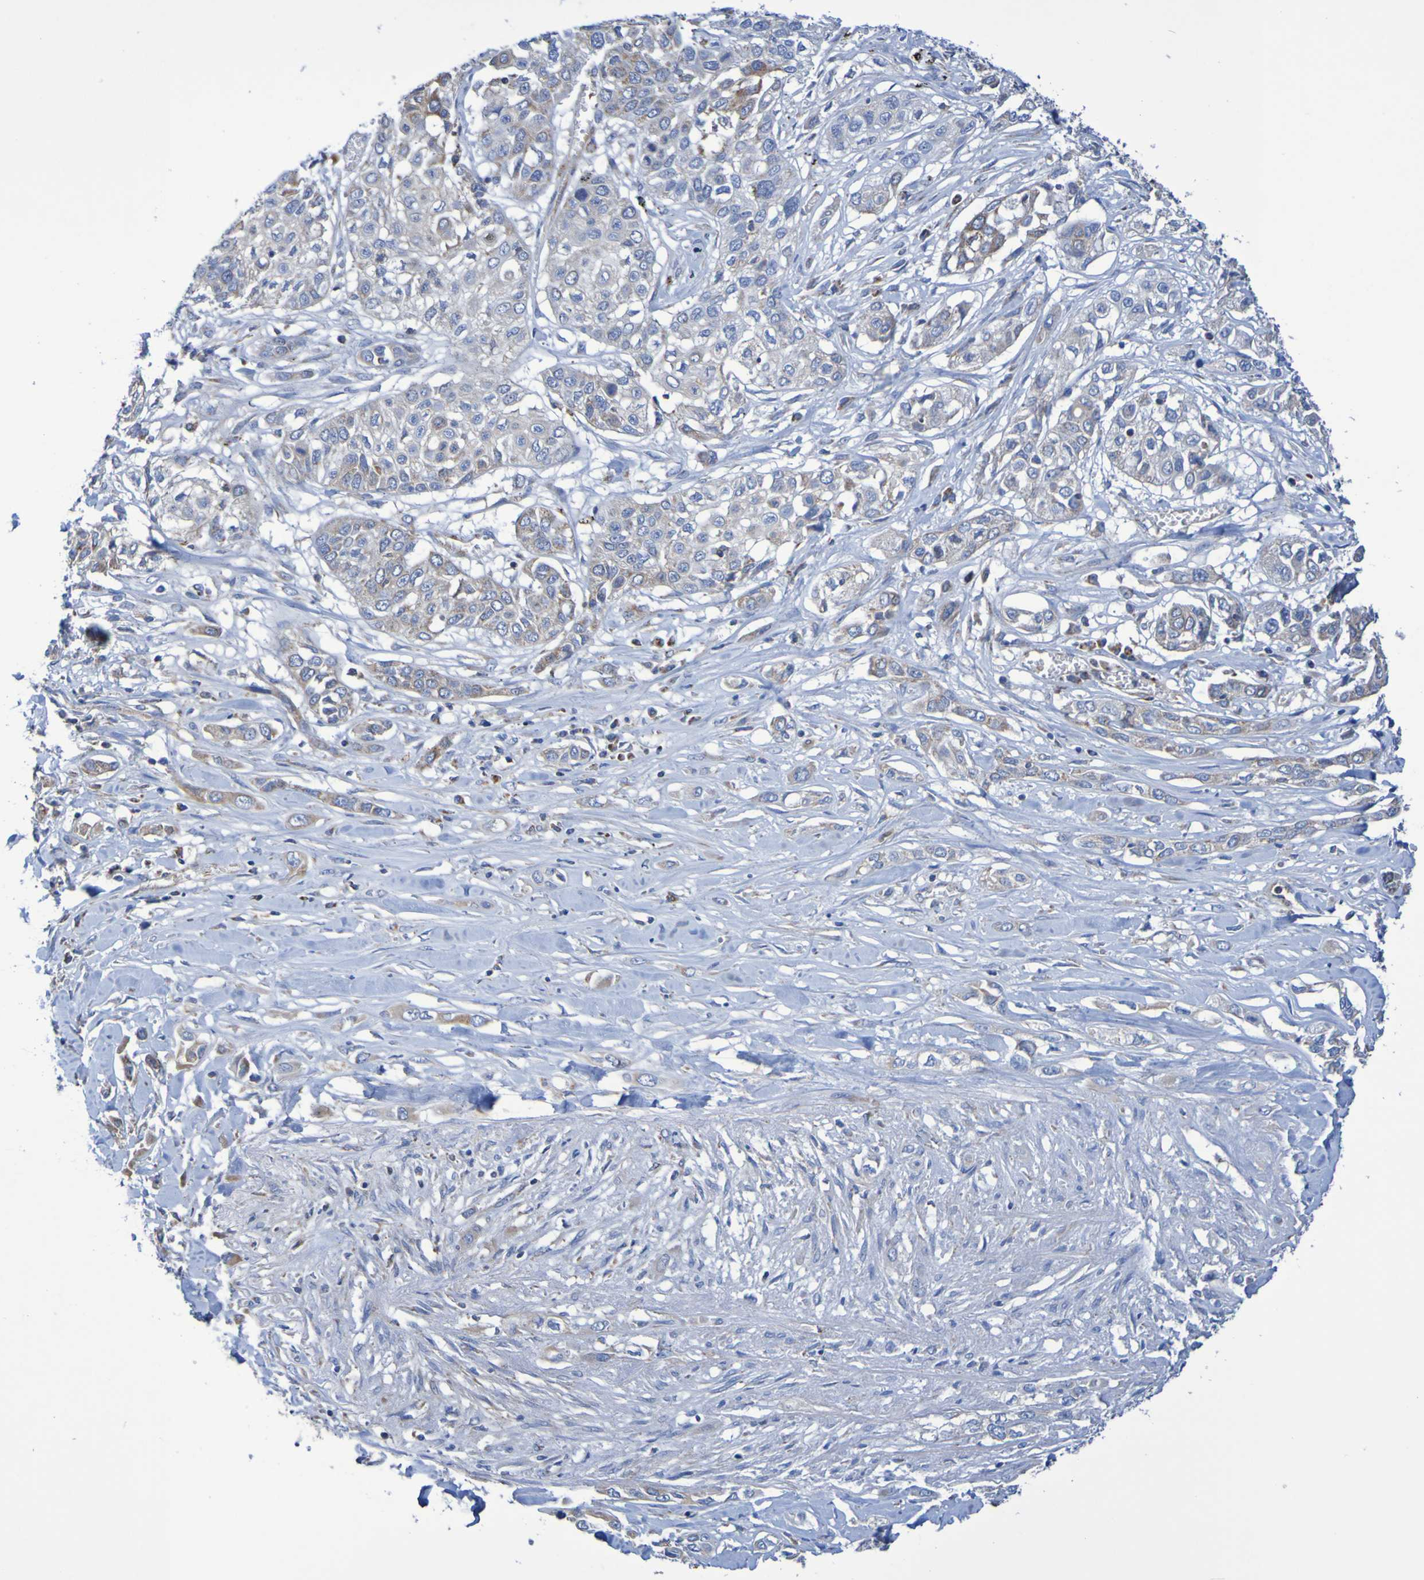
{"staining": {"intensity": "weak", "quantity": "<25%", "location": "cytoplasmic/membranous"}, "tissue": "lung cancer", "cell_type": "Tumor cells", "image_type": "cancer", "snomed": [{"axis": "morphology", "description": "Squamous cell carcinoma, NOS"}, {"axis": "topography", "description": "Lung"}], "caption": "DAB (3,3'-diaminobenzidine) immunohistochemical staining of human squamous cell carcinoma (lung) displays no significant positivity in tumor cells. (DAB immunohistochemistry visualized using brightfield microscopy, high magnification).", "gene": "CNTN2", "patient": {"sex": "male", "age": 71}}